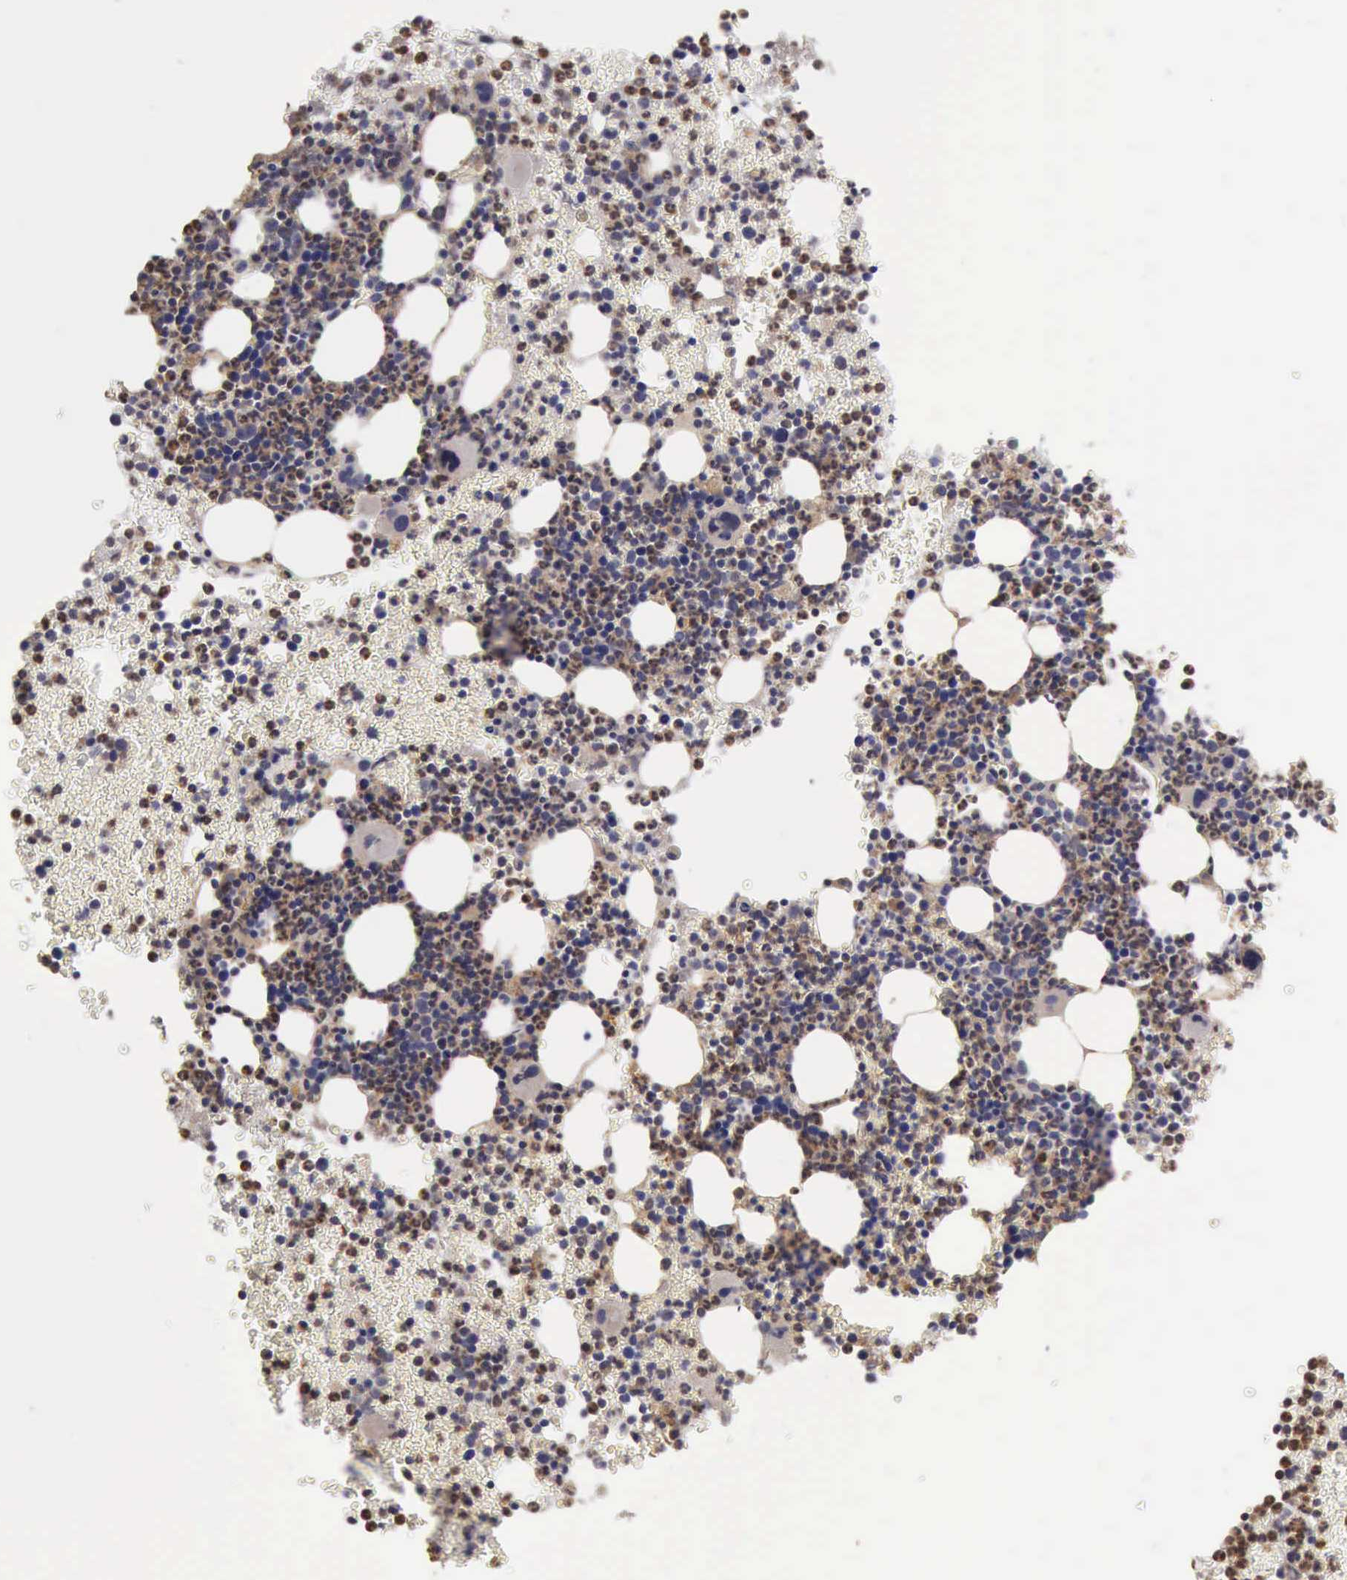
{"staining": {"intensity": "moderate", "quantity": "25%-75%", "location": "cytoplasmic/membranous"}, "tissue": "bone marrow", "cell_type": "Hematopoietic cells", "image_type": "normal", "snomed": [{"axis": "morphology", "description": "Normal tissue, NOS"}, {"axis": "topography", "description": "Bone marrow"}], "caption": "IHC (DAB (3,3'-diaminobenzidine)) staining of unremarkable bone marrow reveals moderate cytoplasmic/membranous protein staining in about 25%-75% of hematopoietic cells. (DAB (3,3'-diaminobenzidine) IHC, brown staining for protein, blue staining for nuclei).", "gene": "BMX", "patient": {"sex": "female", "age": 53}}